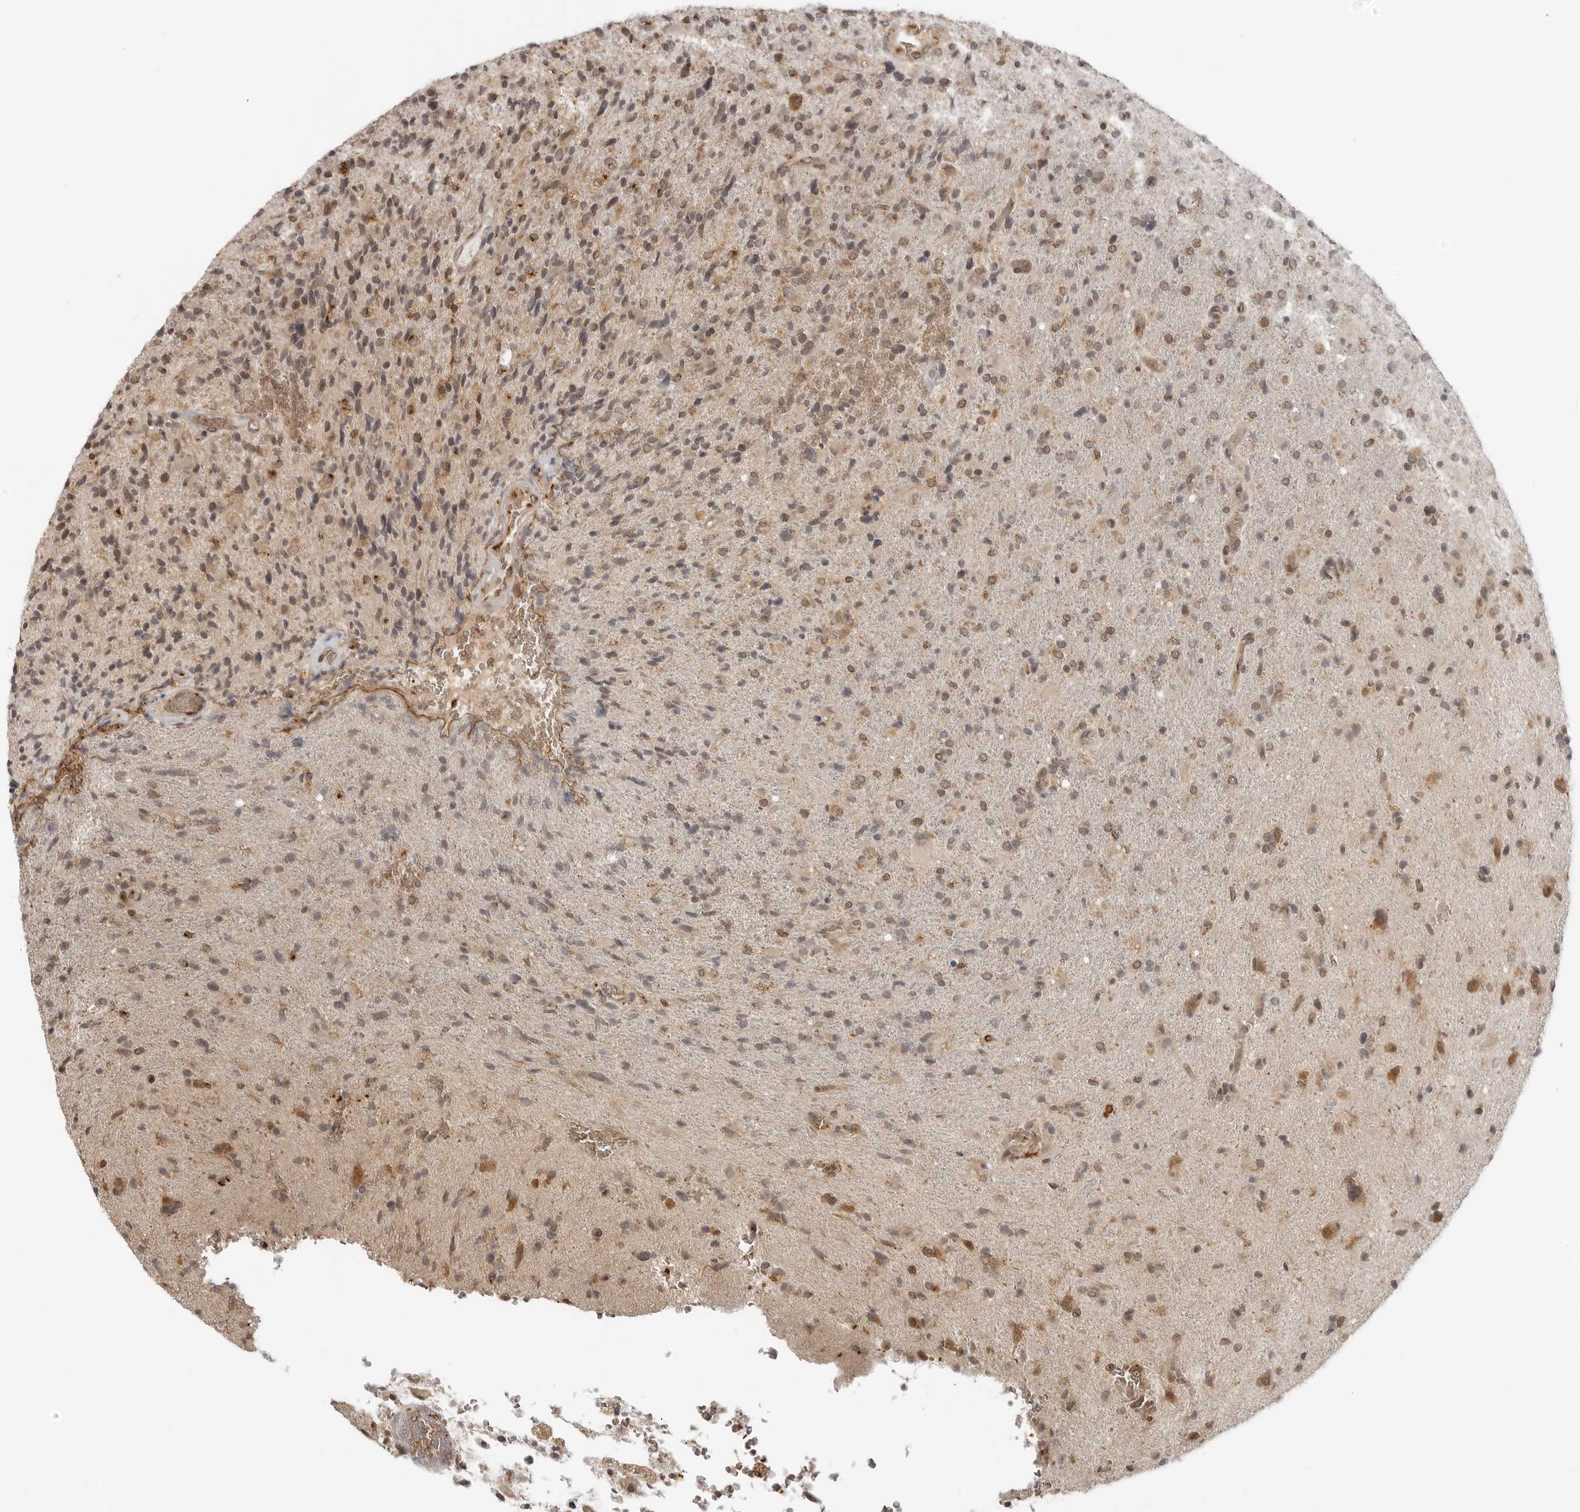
{"staining": {"intensity": "moderate", "quantity": "<25%", "location": "cytoplasmic/membranous,nuclear"}, "tissue": "glioma", "cell_type": "Tumor cells", "image_type": "cancer", "snomed": [{"axis": "morphology", "description": "Glioma, malignant, High grade"}, {"axis": "topography", "description": "Brain"}], "caption": "Brown immunohistochemical staining in human malignant high-grade glioma exhibits moderate cytoplasmic/membranous and nuclear staining in approximately <25% of tumor cells.", "gene": "COPA", "patient": {"sex": "male", "age": 72}}